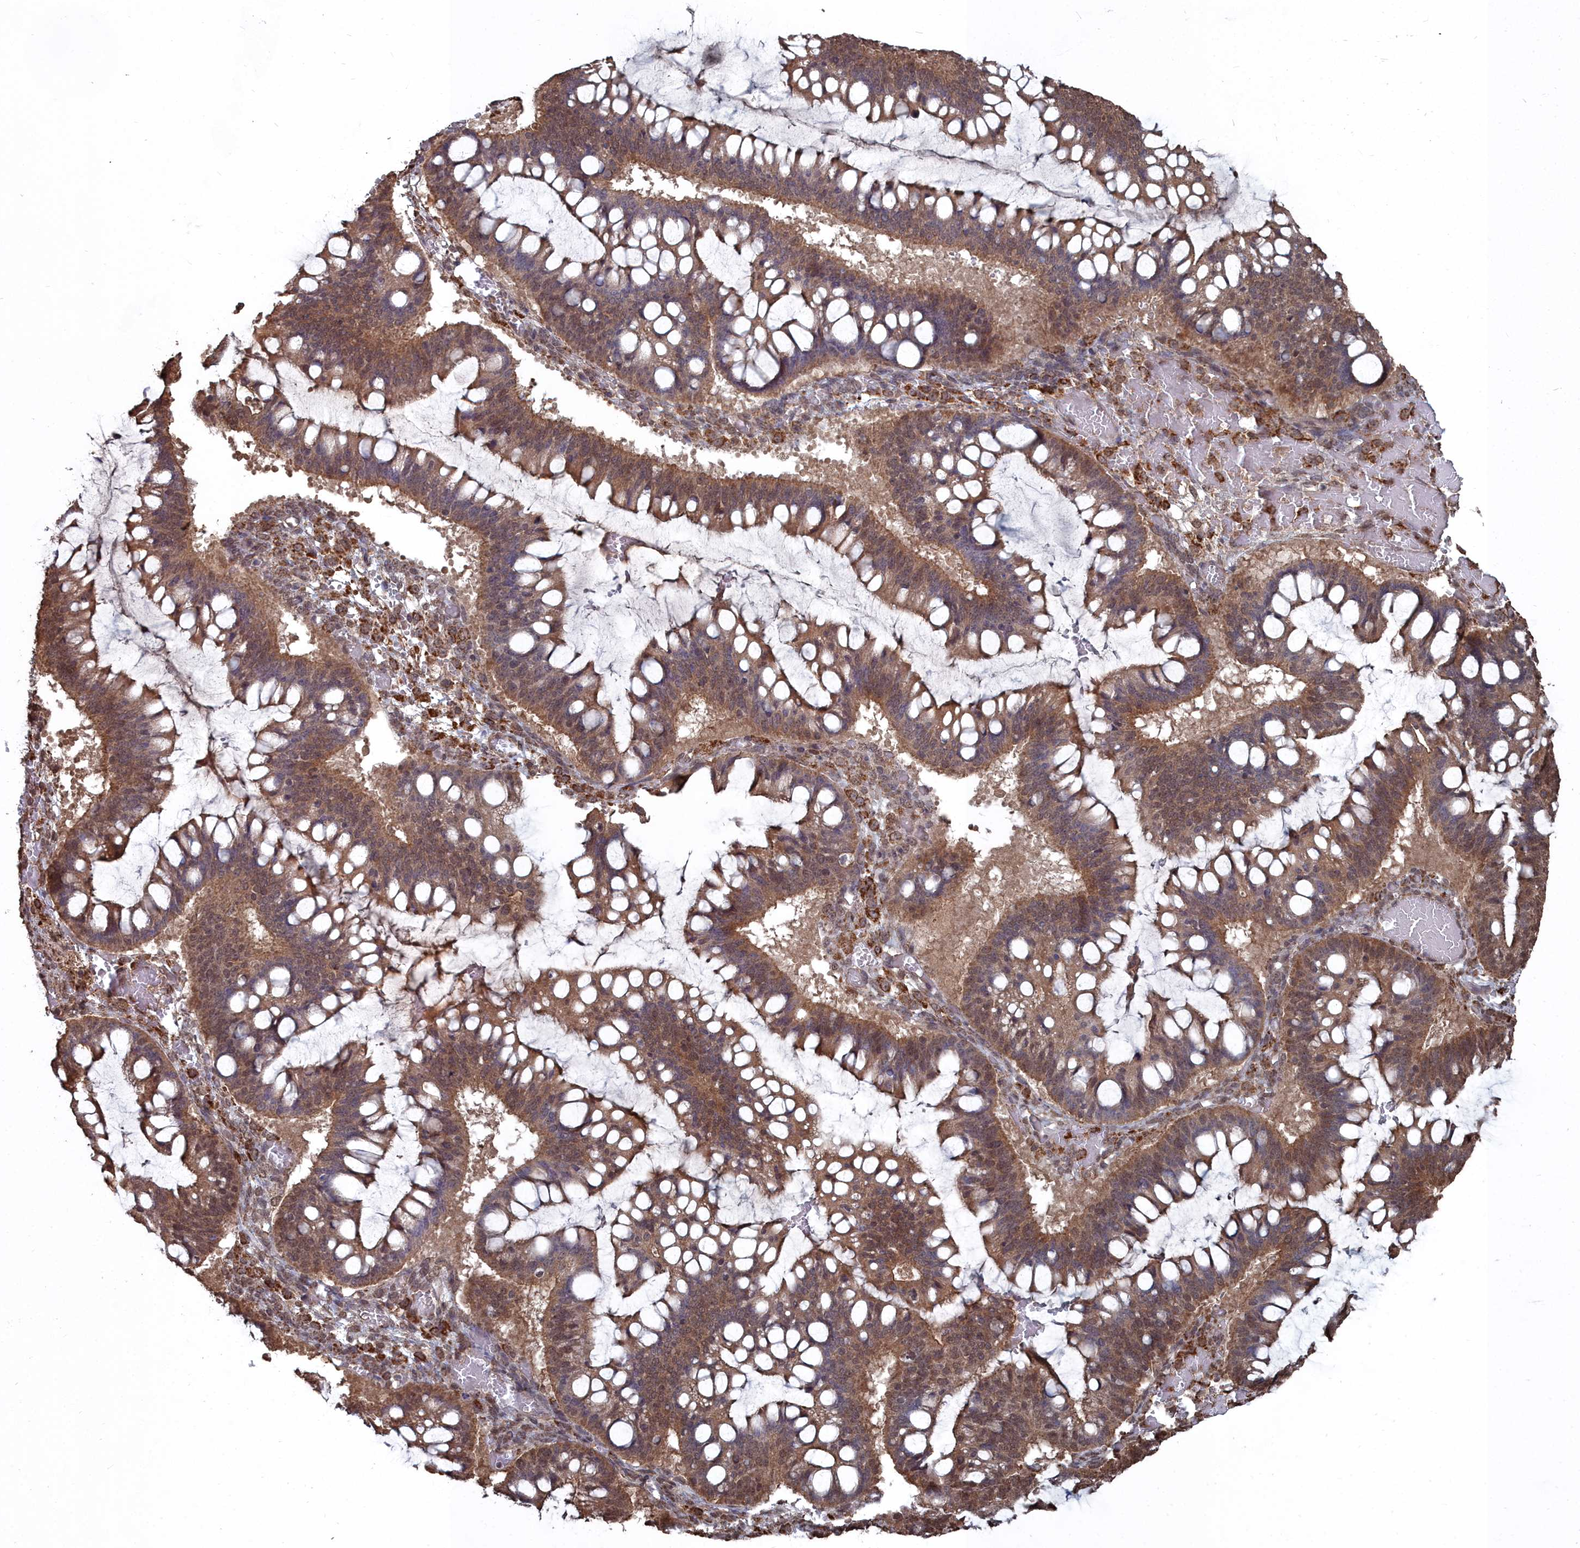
{"staining": {"intensity": "moderate", "quantity": ">75%", "location": "cytoplasmic/membranous,nuclear"}, "tissue": "ovarian cancer", "cell_type": "Tumor cells", "image_type": "cancer", "snomed": [{"axis": "morphology", "description": "Cystadenocarcinoma, mucinous, NOS"}, {"axis": "topography", "description": "Ovary"}], "caption": "Ovarian mucinous cystadenocarcinoma stained with DAB (3,3'-diaminobenzidine) immunohistochemistry (IHC) demonstrates medium levels of moderate cytoplasmic/membranous and nuclear positivity in approximately >75% of tumor cells. (Stains: DAB in brown, nuclei in blue, Microscopy: brightfield microscopy at high magnification).", "gene": "CCNP", "patient": {"sex": "female", "age": 73}}